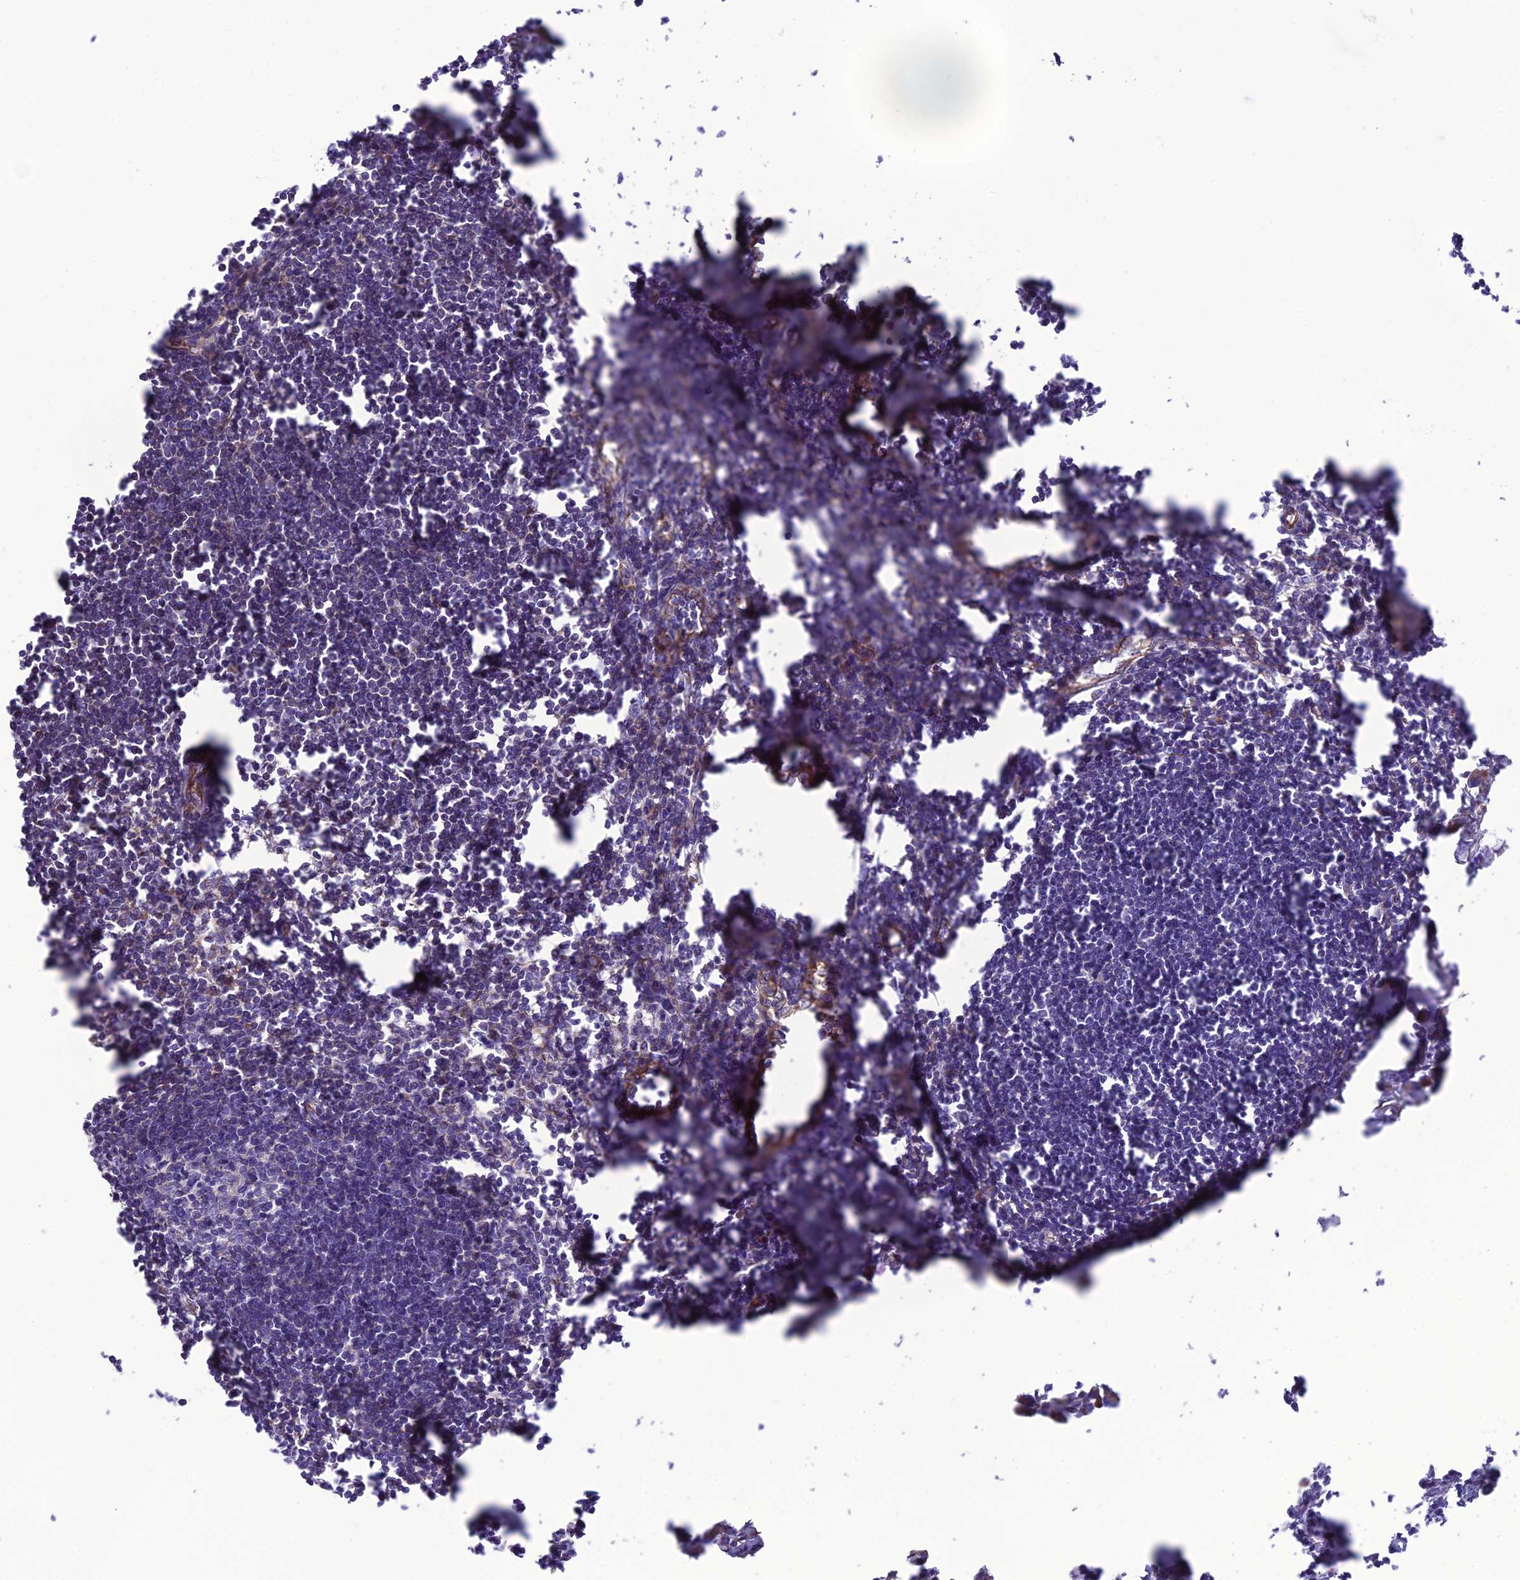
{"staining": {"intensity": "negative", "quantity": "none", "location": "none"}, "tissue": "lymph node", "cell_type": "Germinal center cells", "image_type": "normal", "snomed": [{"axis": "morphology", "description": "Normal tissue, NOS"}, {"axis": "morphology", "description": "Malignant melanoma, Metastatic site"}, {"axis": "topography", "description": "Lymph node"}], "caption": "A high-resolution histopathology image shows immunohistochemistry staining of normal lymph node, which reveals no significant expression in germinal center cells. (DAB immunohistochemistry with hematoxylin counter stain).", "gene": "PPFIA3", "patient": {"sex": "male", "age": 41}}